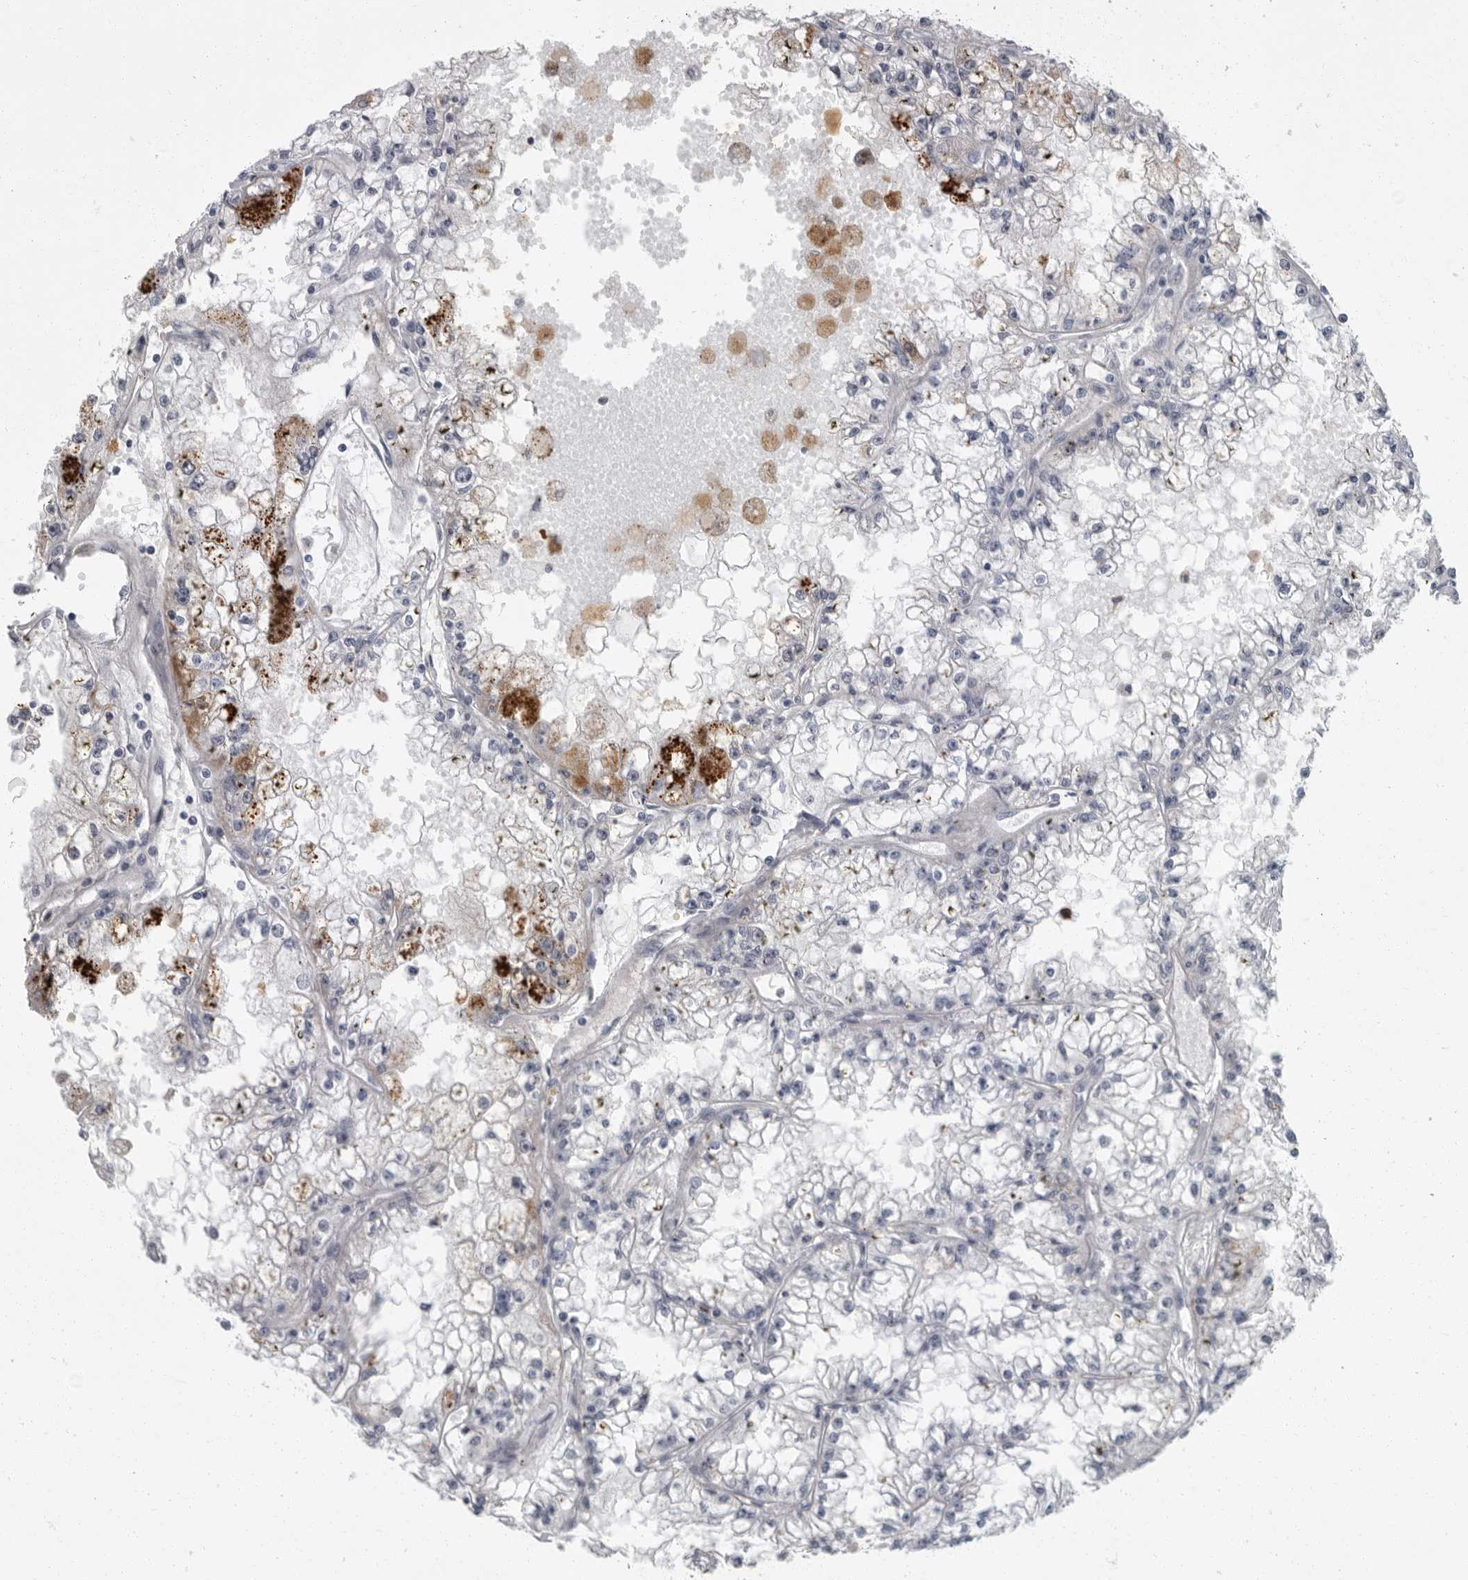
{"staining": {"intensity": "negative", "quantity": "none", "location": "none"}, "tissue": "renal cancer", "cell_type": "Tumor cells", "image_type": "cancer", "snomed": [{"axis": "morphology", "description": "Adenocarcinoma, NOS"}, {"axis": "topography", "description": "Kidney"}], "caption": "Human renal cancer (adenocarcinoma) stained for a protein using immunohistochemistry reveals no staining in tumor cells.", "gene": "SLC25A39", "patient": {"sex": "male", "age": 56}}